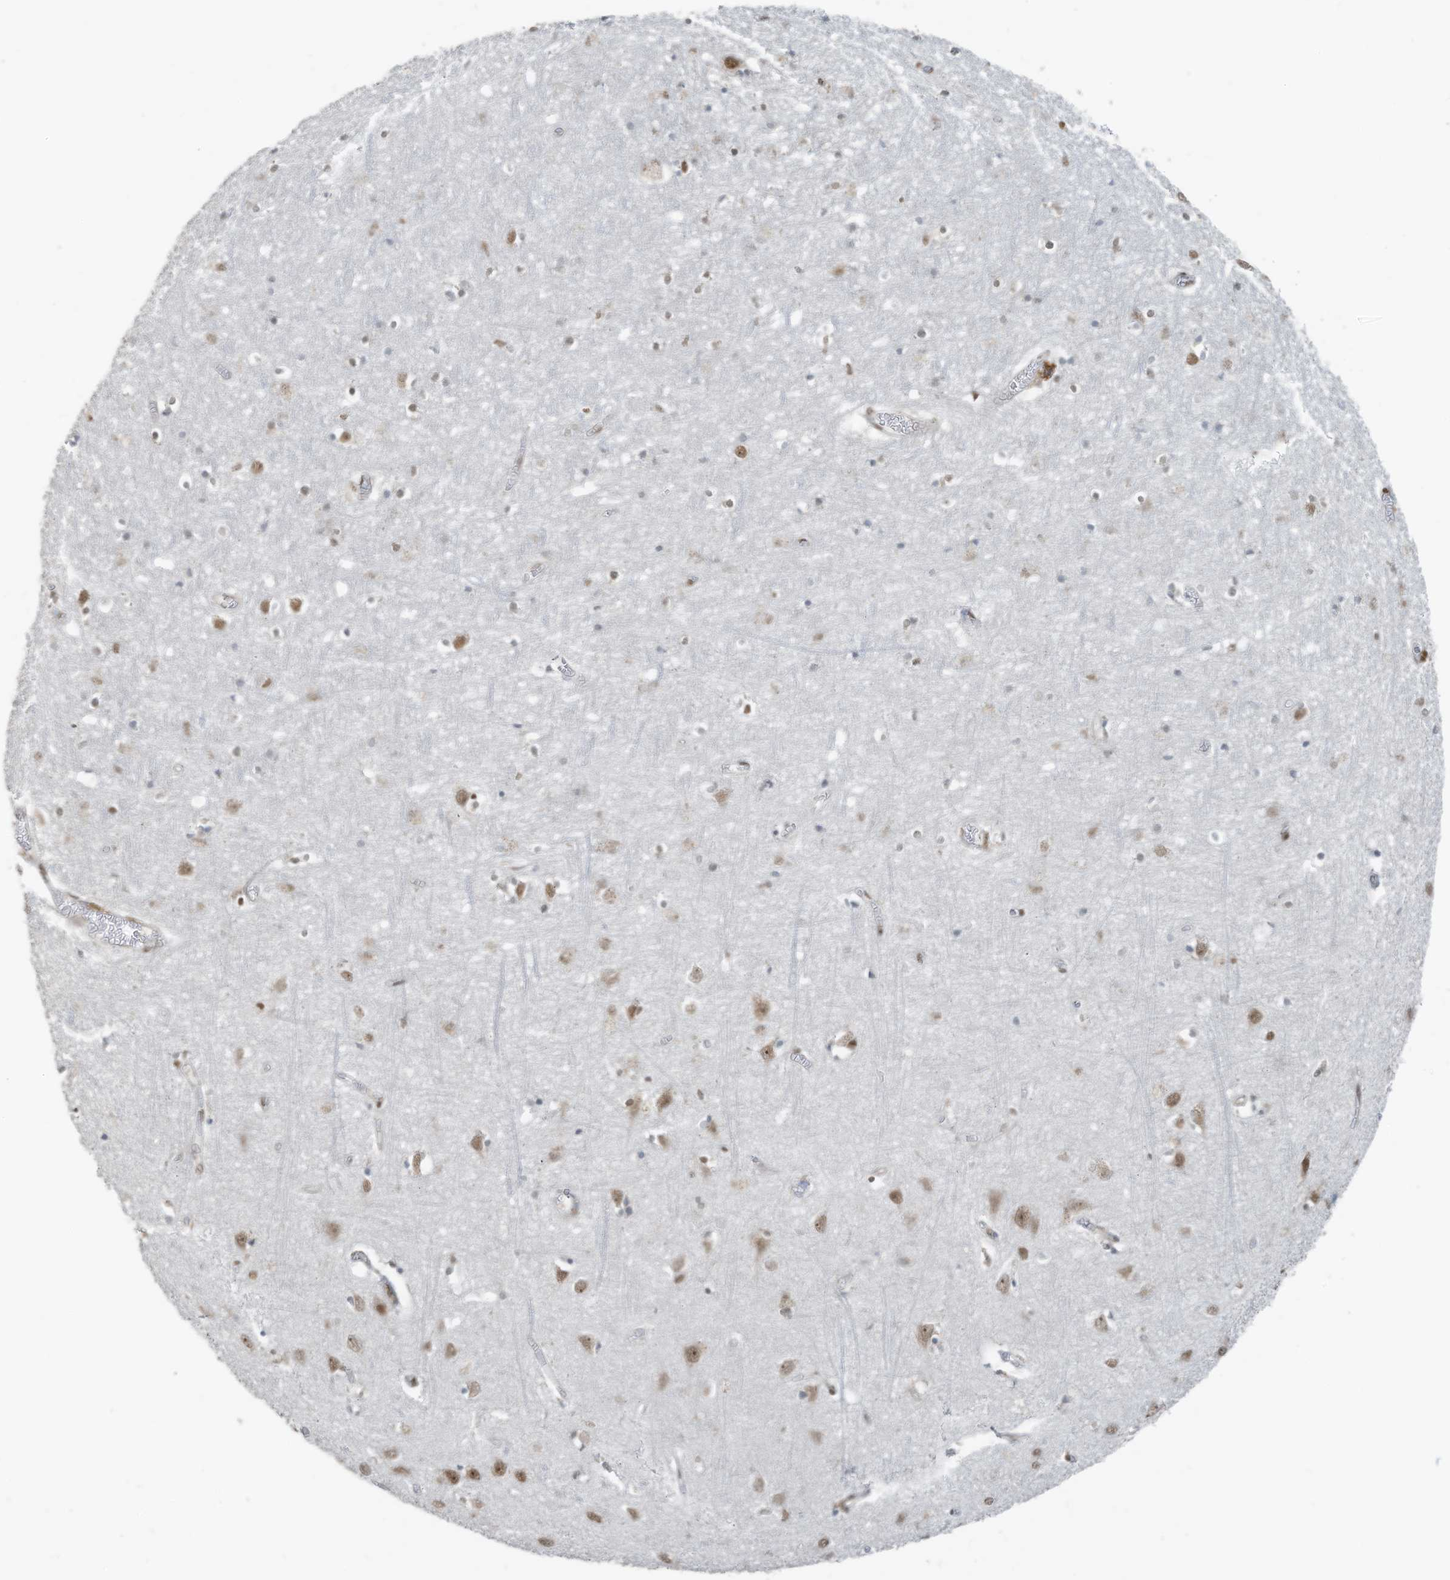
{"staining": {"intensity": "moderate", "quantity": ">75%", "location": "nuclear"}, "tissue": "cerebral cortex", "cell_type": "Endothelial cells", "image_type": "normal", "snomed": [{"axis": "morphology", "description": "Normal tissue, NOS"}, {"axis": "topography", "description": "Cerebral cortex"}], "caption": "IHC (DAB) staining of normal human cerebral cortex exhibits moderate nuclear protein staining in about >75% of endothelial cells.", "gene": "PCNP", "patient": {"sex": "female", "age": 64}}